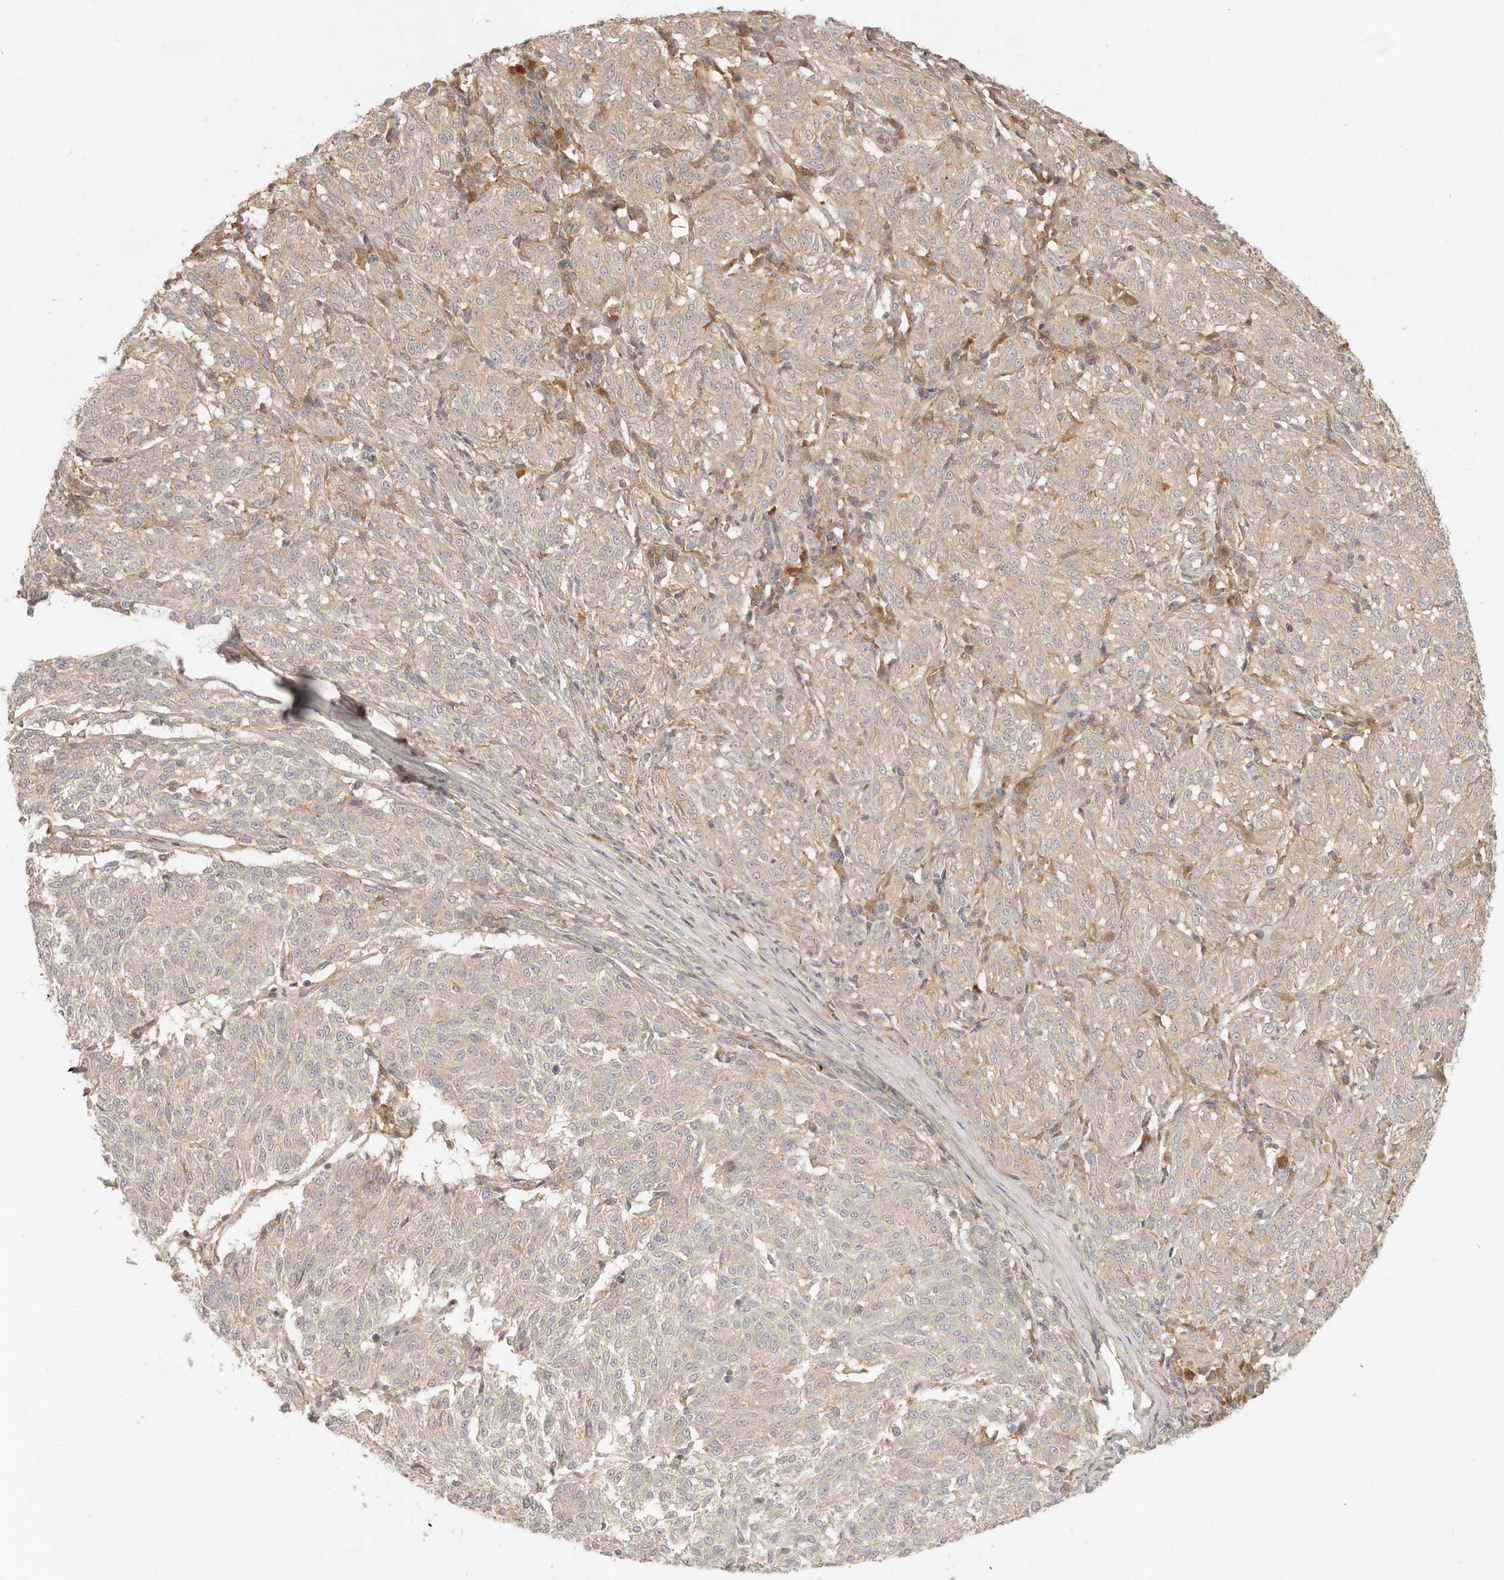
{"staining": {"intensity": "negative", "quantity": "none", "location": "none"}, "tissue": "melanoma", "cell_type": "Tumor cells", "image_type": "cancer", "snomed": [{"axis": "morphology", "description": "Malignant melanoma, NOS"}, {"axis": "topography", "description": "Skin"}], "caption": "An IHC micrograph of melanoma is shown. There is no staining in tumor cells of melanoma.", "gene": "NECAP2", "patient": {"sex": "female", "age": 72}}